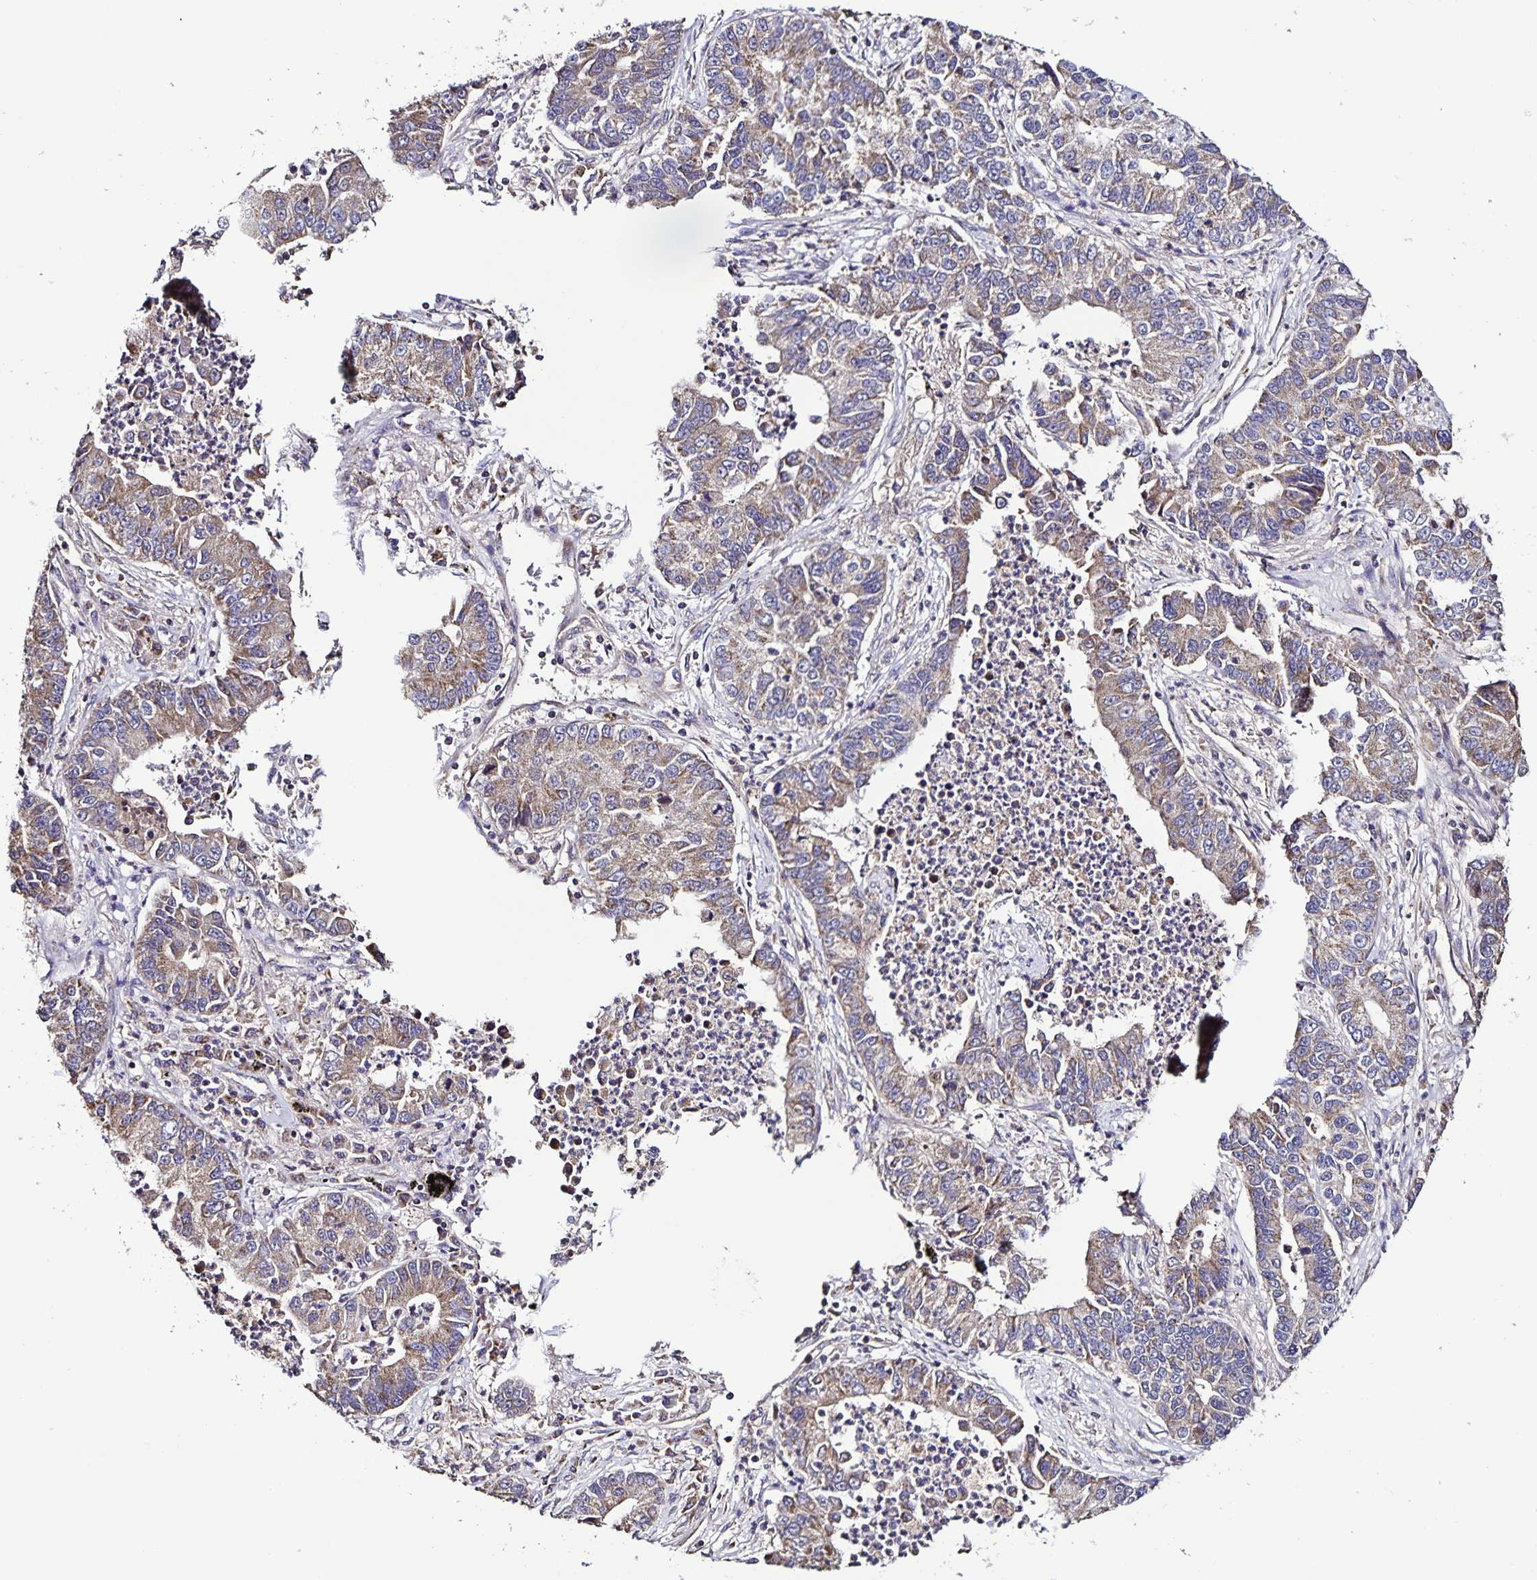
{"staining": {"intensity": "weak", "quantity": "25%-75%", "location": "cytoplasmic/membranous"}, "tissue": "lung cancer", "cell_type": "Tumor cells", "image_type": "cancer", "snomed": [{"axis": "morphology", "description": "Adenocarcinoma, NOS"}, {"axis": "topography", "description": "Lung"}], "caption": "There is low levels of weak cytoplasmic/membranous expression in tumor cells of adenocarcinoma (lung), as demonstrated by immunohistochemical staining (brown color).", "gene": "MAN1A1", "patient": {"sex": "female", "age": 57}}